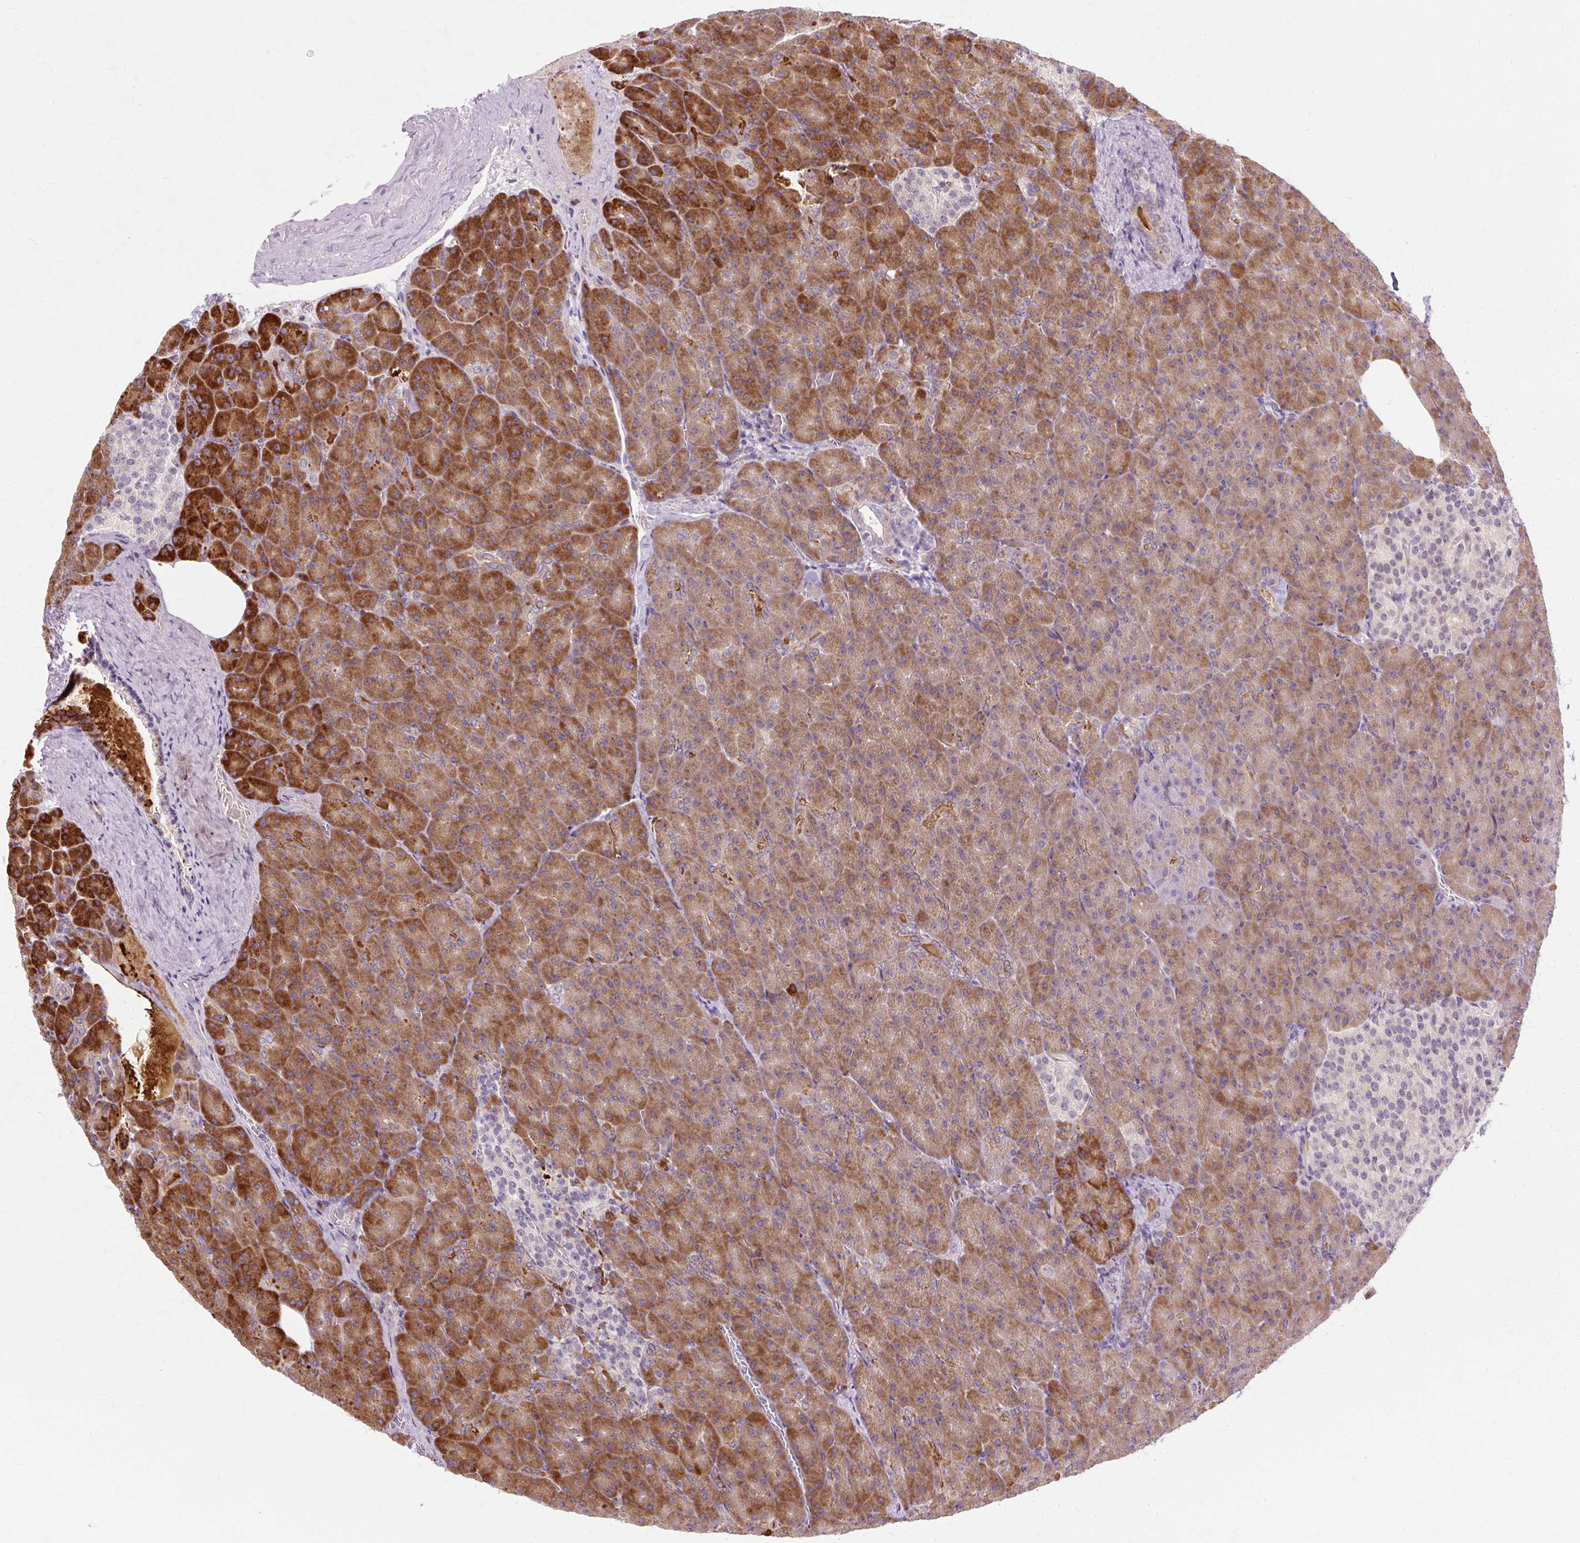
{"staining": {"intensity": "moderate", "quantity": ">75%", "location": "cytoplasmic/membranous"}, "tissue": "pancreas", "cell_type": "Exocrine glandular cells", "image_type": "normal", "snomed": [{"axis": "morphology", "description": "Normal tissue, NOS"}, {"axis": "topography", "description": "Pancreas"}], "caption": "Immunohistochemistry (IHC) of benign human pancreas shows medium levels of moderate cytoplasmic/membranous staining in about >75% of exocrine glandular cells.", "gene": "ZNF35", "patient": {"sex": "female", "age": 74}}